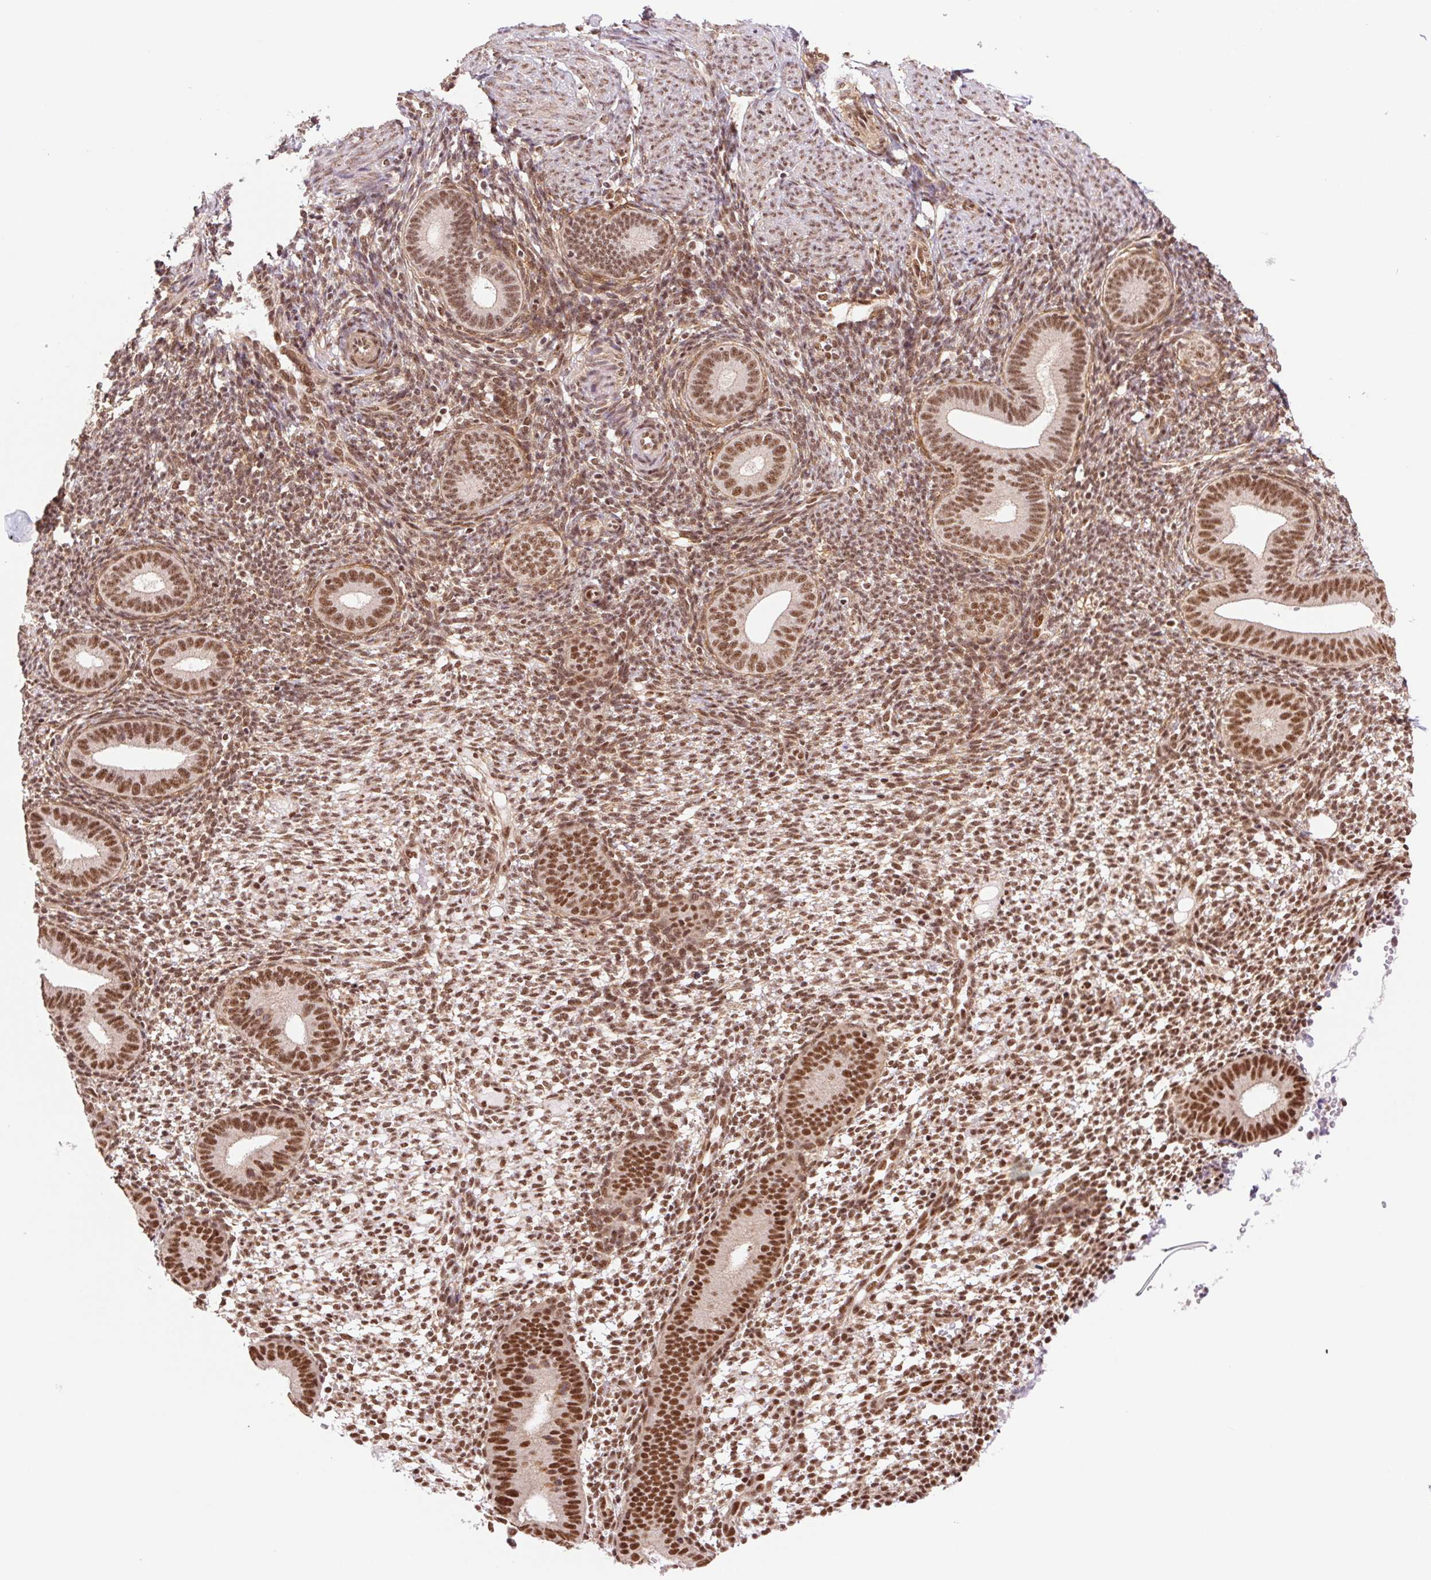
{"staining": {"intensity": "moderate", "quantity": ">75%", "location": "nuclear"}, "tissue": "endometrium", "cell_type": "Cells in endometrial stroma", "image_type": "normal", "snomed": [{"axis": "morphology", "description": "Normal tissue, NOS"}, {"axis": "topography", "description": "Endometrium"}], "caption": "A medium amount of moderate nuclear staining is seen in approximately >75% of cells in endometrial stroma in unremarkable endometrium. The staining was performed using DAB (3,3'-diaminobenzidine) to visualize the protein expression in brown, while the nuclei were stained in blue with hematoxylin (Magnification: 20x).", "gene": "CWC25", "patient": {"sex": "female", "age": 40}}